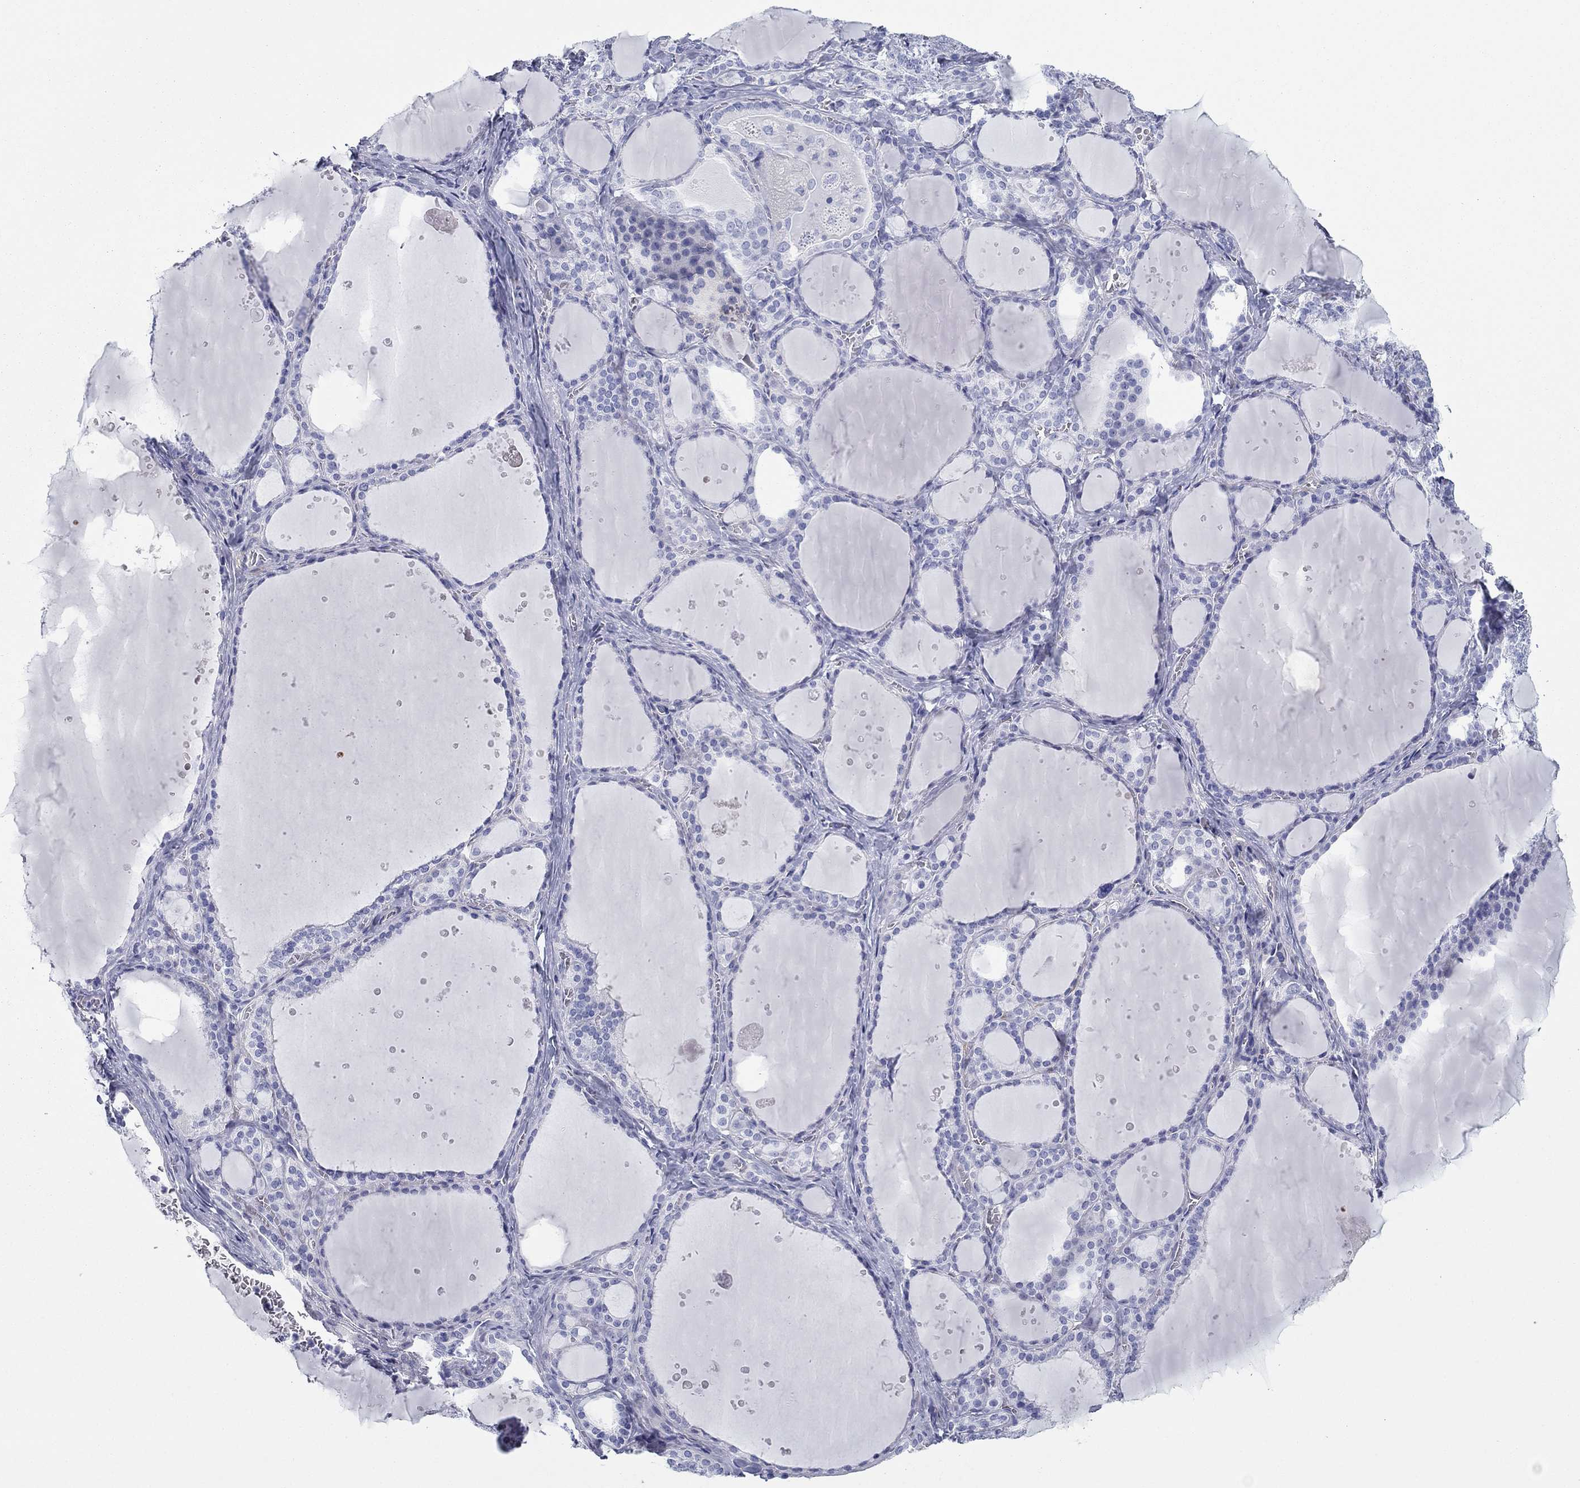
{"staining": {"intensity": "negative", "quantity": "none", "location": "none"}, "tissue": "thyroid gland", "cell_type": "Glandular cells", "image_type": "normal", "snomed": [{"axis": "morphology", "description": "Normal tissue, NOS"}, {"axis": "topography", "description": "Thyroid gland"}], "caption": "DAB immunohistochemical staining of unremarkable thyroid gland reveals no significant positivity in glandular cells.", "gene": "GPC1", "patient": {"sex": "male", "age": 63}}